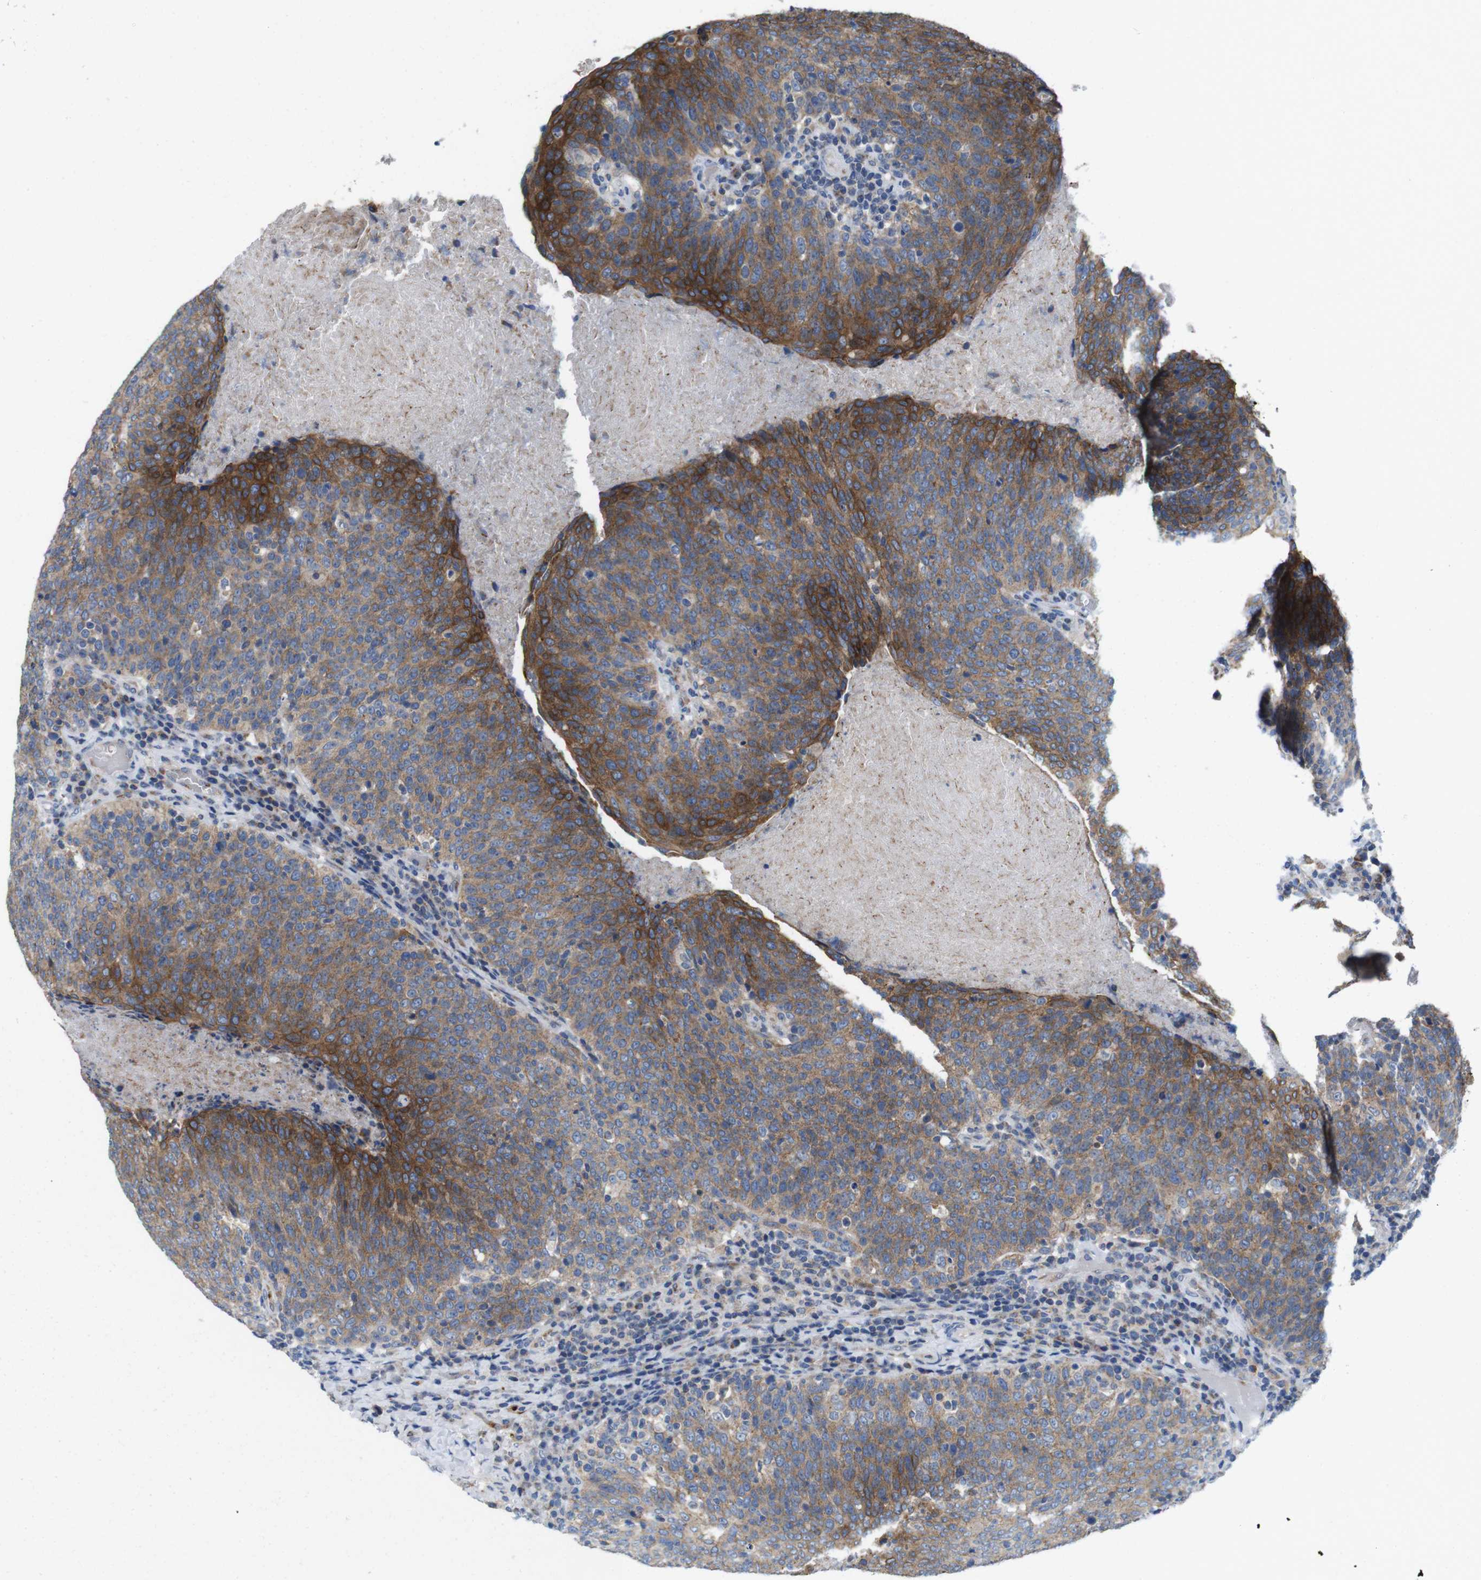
{"staining": {"intensity": "strong", "quantity": "25%-75%", "location": "cytoplasmic/membranous"}, "tissue": "head and neck cancer", "cell_type": "Tumor cells", "image_type": "cancer", "snomed": [{"axis": "morphology", "description": "Squamous cell carcinoma, NOS"}, {"axis": "morphology", "description": "Squamous cell carcinoma, metastatic, NOS"}, {"axis": "topography", "description": "Lymph node"}, {"axis": "topography", "description": "Head-Neck"}], "caption": "The immunohistochemical stain shows strong cytoplasmic/membranous expression in tumor cells of head and neck metastatic squamous cell carcinoma tissue.", "gene": "EFCAB14", "patient": {"sex": "male", "age": 62}}